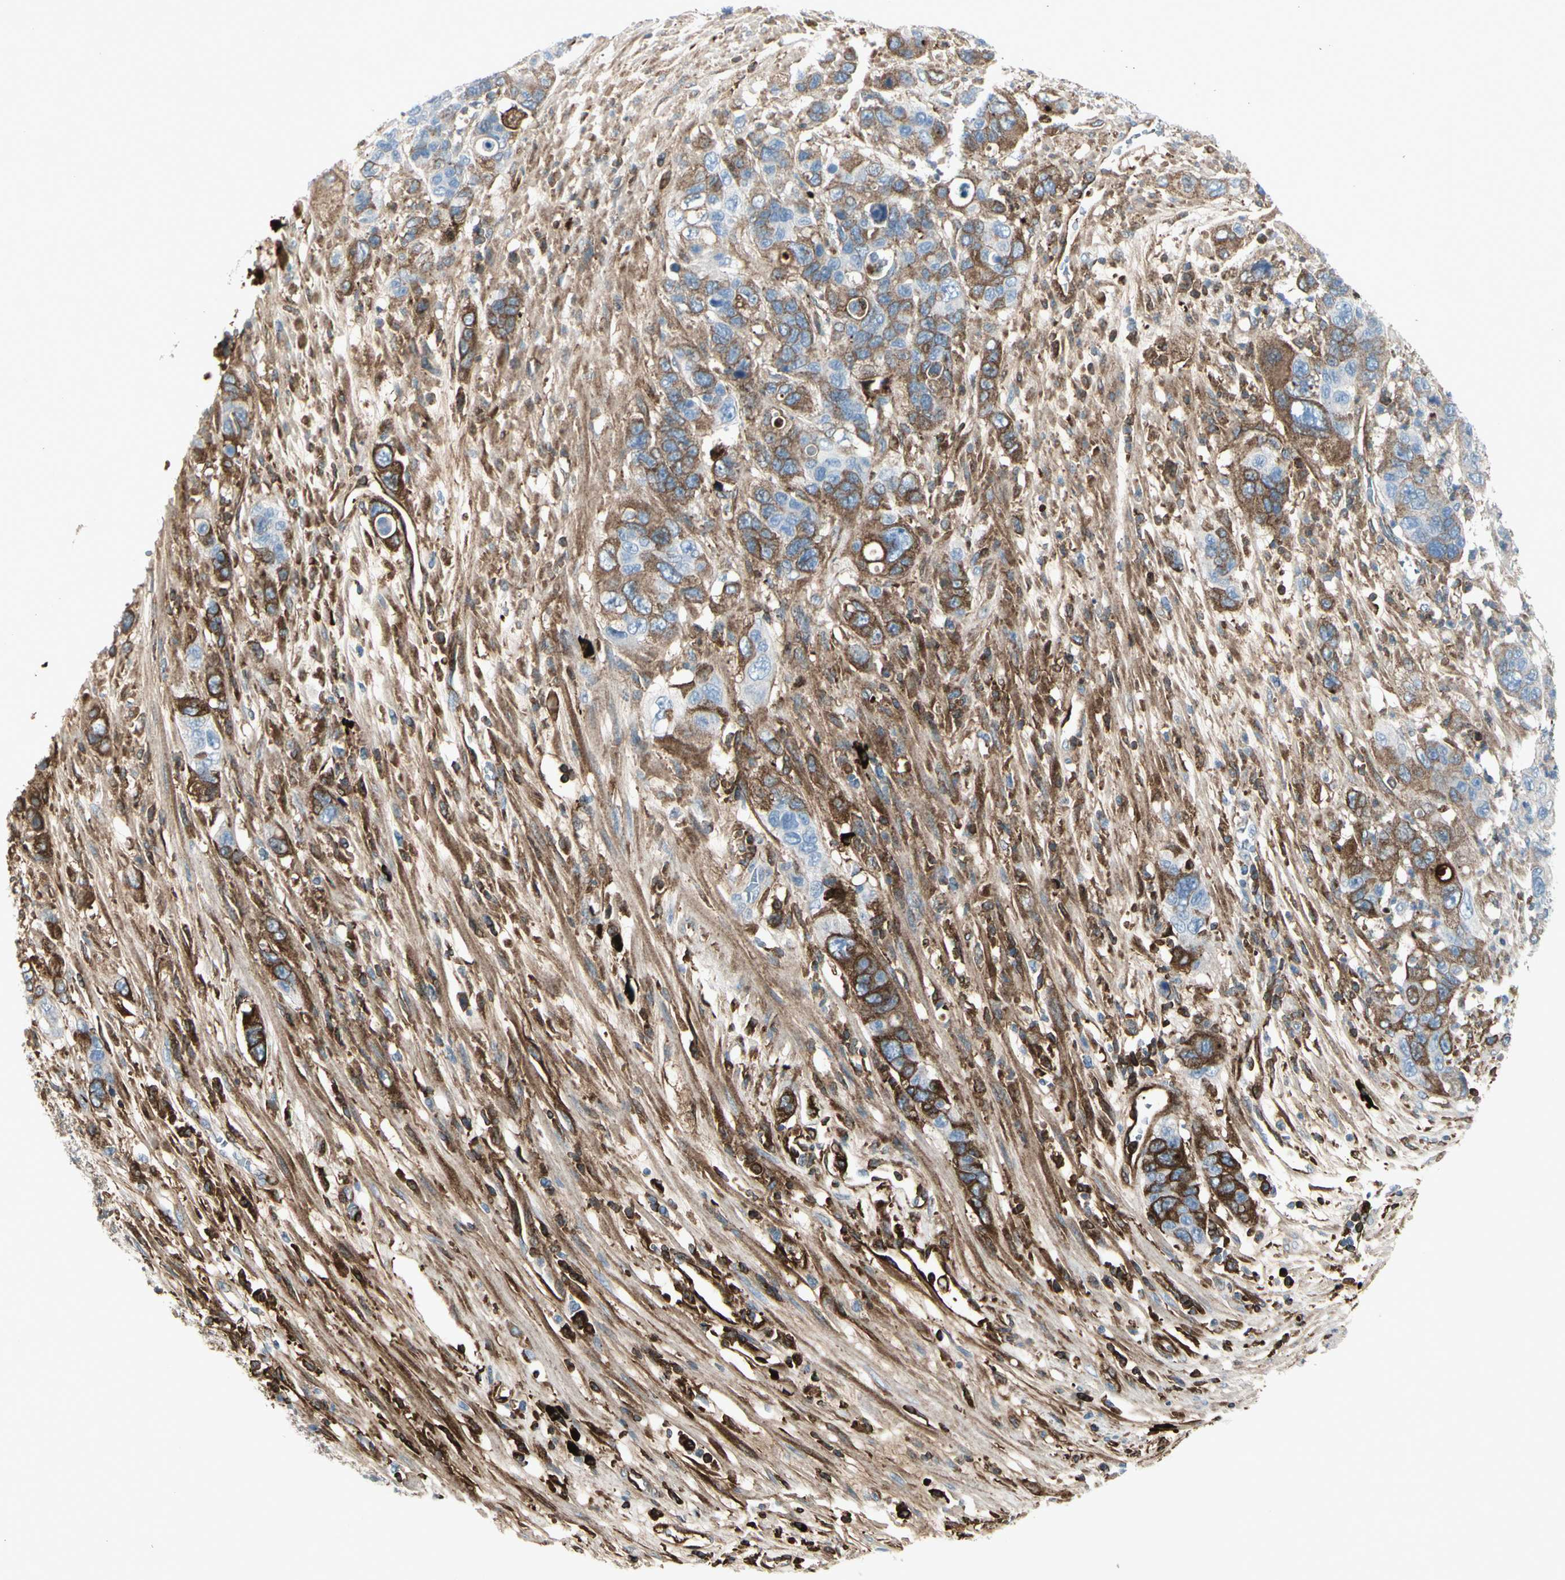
{"staining": {"intensity": "moderate", "quantity": "25%-75%", "location": "cytoplasmic/membranous"}, "tissue": "pancreatic cancer", "cell_type": "Tumor cells", "image_type": "cancer", "snomed": [{"axis": "morphology", "description": "Adenocarcinoma, NOS"}, {"axis": "topography", "description": "Pancreas"}], "caption": "Protein expression analysis of adenocarcinoma (pancreatic) exhibits moderate cytoplasmic/membranous staining in approximately 25%-75% of tumor cells.", "gene": "IGHG1", "patient": {"sex": "female", "age": 71}}